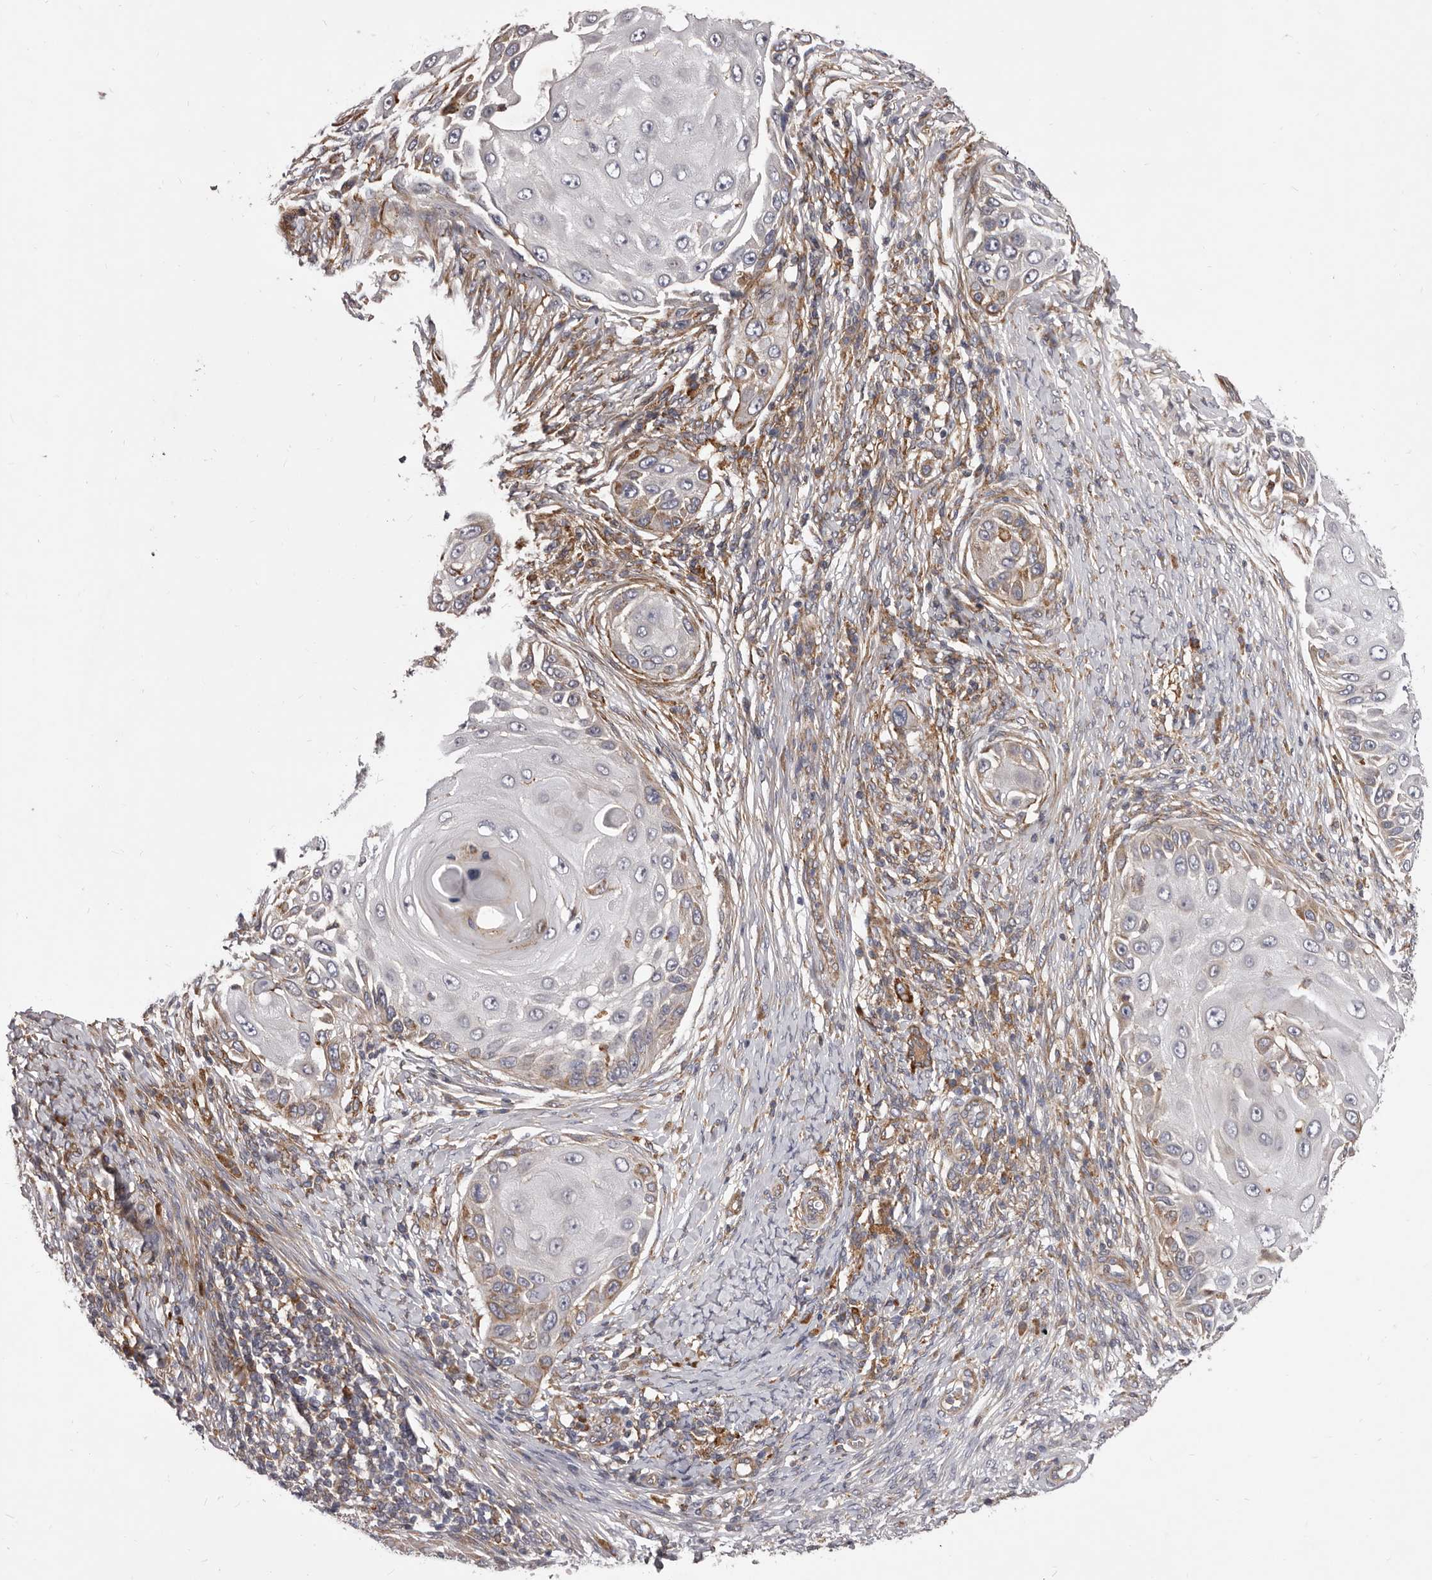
{"staining": {"intensity": "moderate", "quantity": "<25%", "location": "cytoplasmic/membranous"}, "tissue": "skin cancer", "cell_type": "Tumor cells", "image_type": "cancer", "snomed": [{"axis": "morphology", "description": "Squamous cell carcinoma, NOS"}, {"axis": "topography", "description": "Skin"}], "caption": "IHC image of neoplastic tissue: human skin cancer stained using immunohistochemistry exhibits low levels of moderate protein expression localized specifically in the cytoplasmic/membranous of tumor cells, appearing as a cytoplasmic/membranous brown color.", "gene": "ALPK1", "patient": {"sex": "female", "age": 44}}